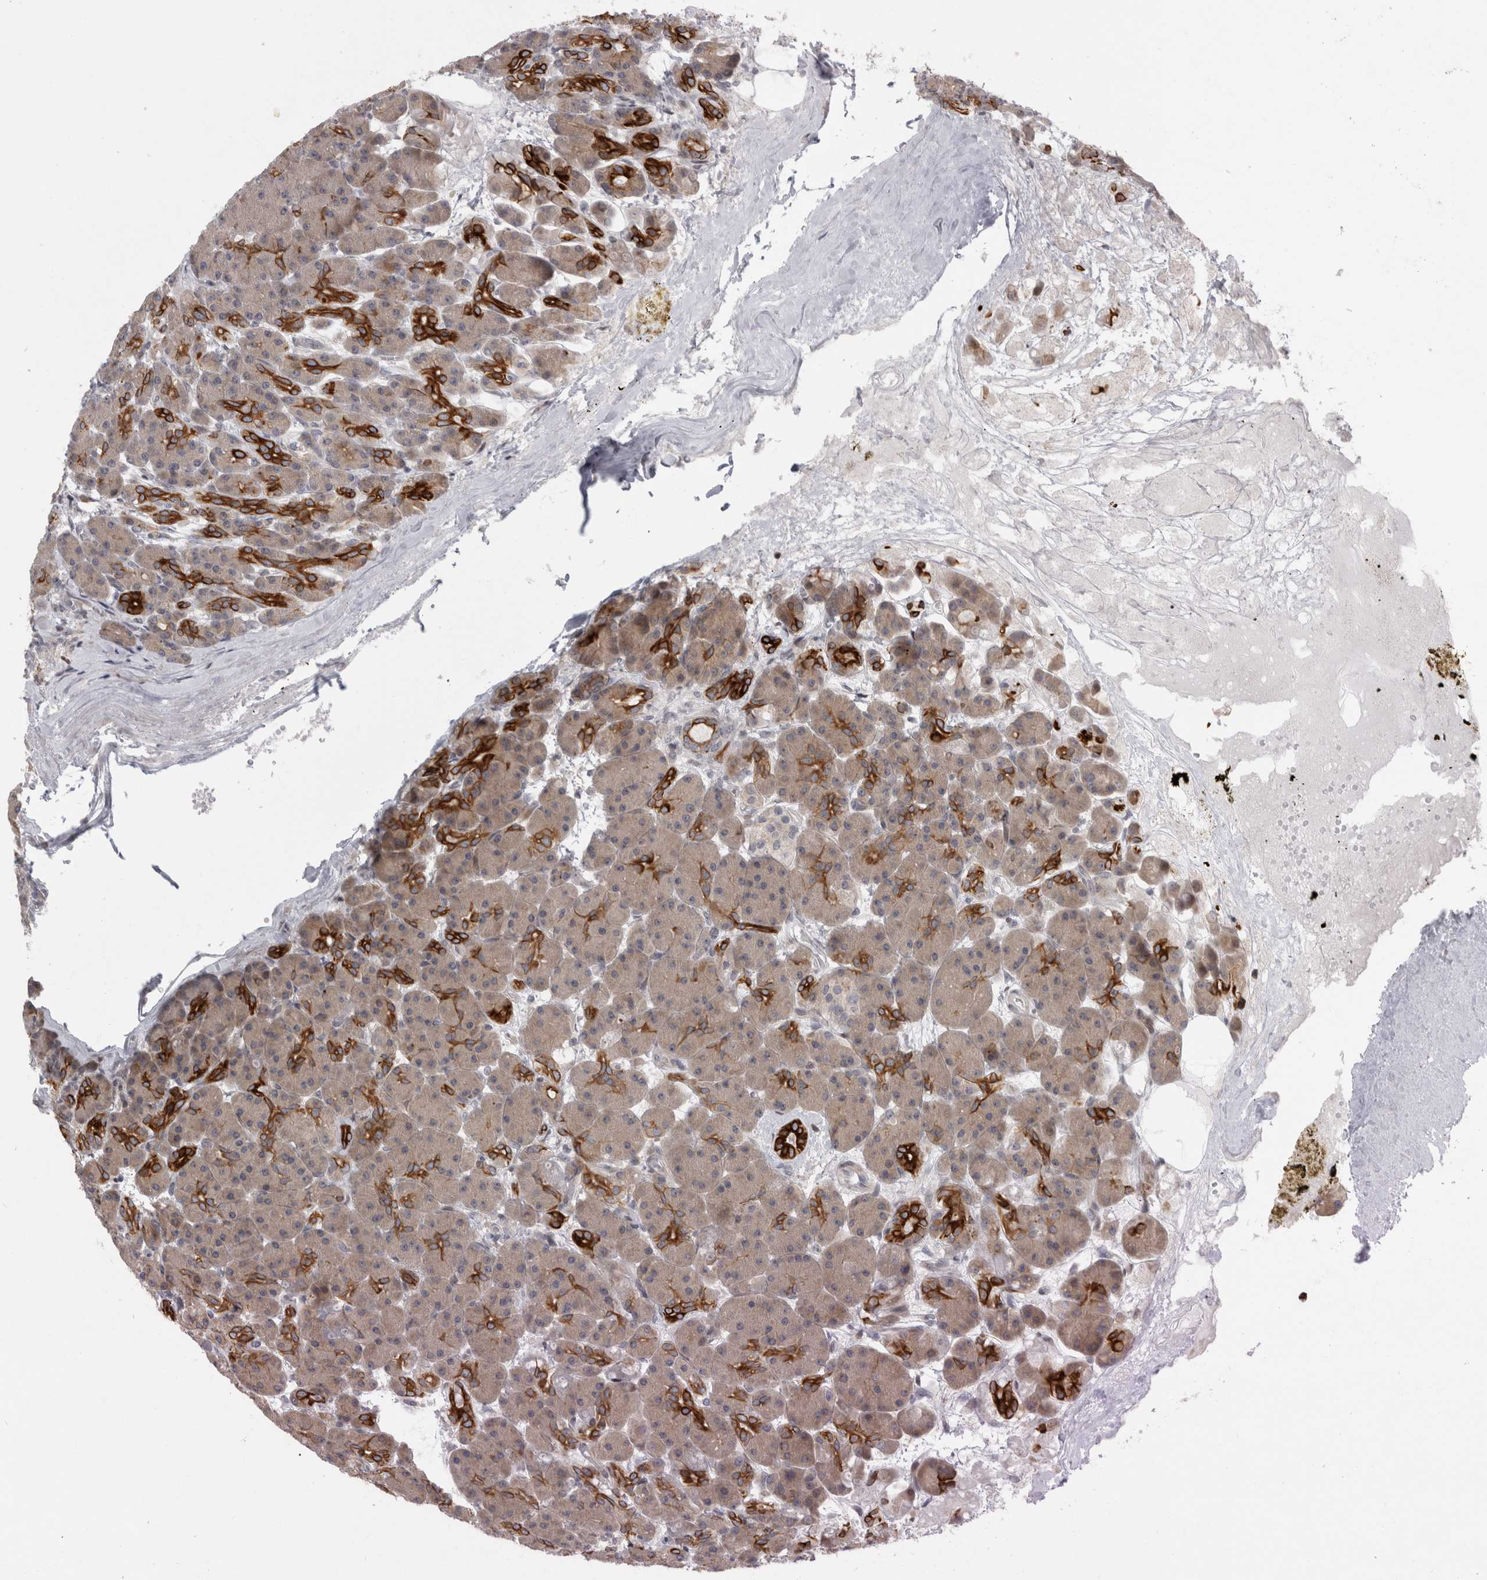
{"staining": {"intensity": "moderate", "quantity": ">75%", "location": "cytoplasmic/membranous"}, "tissue": "pancreas", "cell_type": "Exocrine glandular cells", "image_type": "normal", "snomed": [{"axis": "morphology", "description": "Normal tissue, NOS"}, {"axis": "topography", "description": "Pancreas"}], "caption": "About >75% of exocrine glandular cells in unremarkable pancreas display moderate cytoplasmic/membranous protein positivity as visualized by brown immunohistochemical staining.", "gene": "UTP25", "patient": {"sex": "male", "age": 63}}